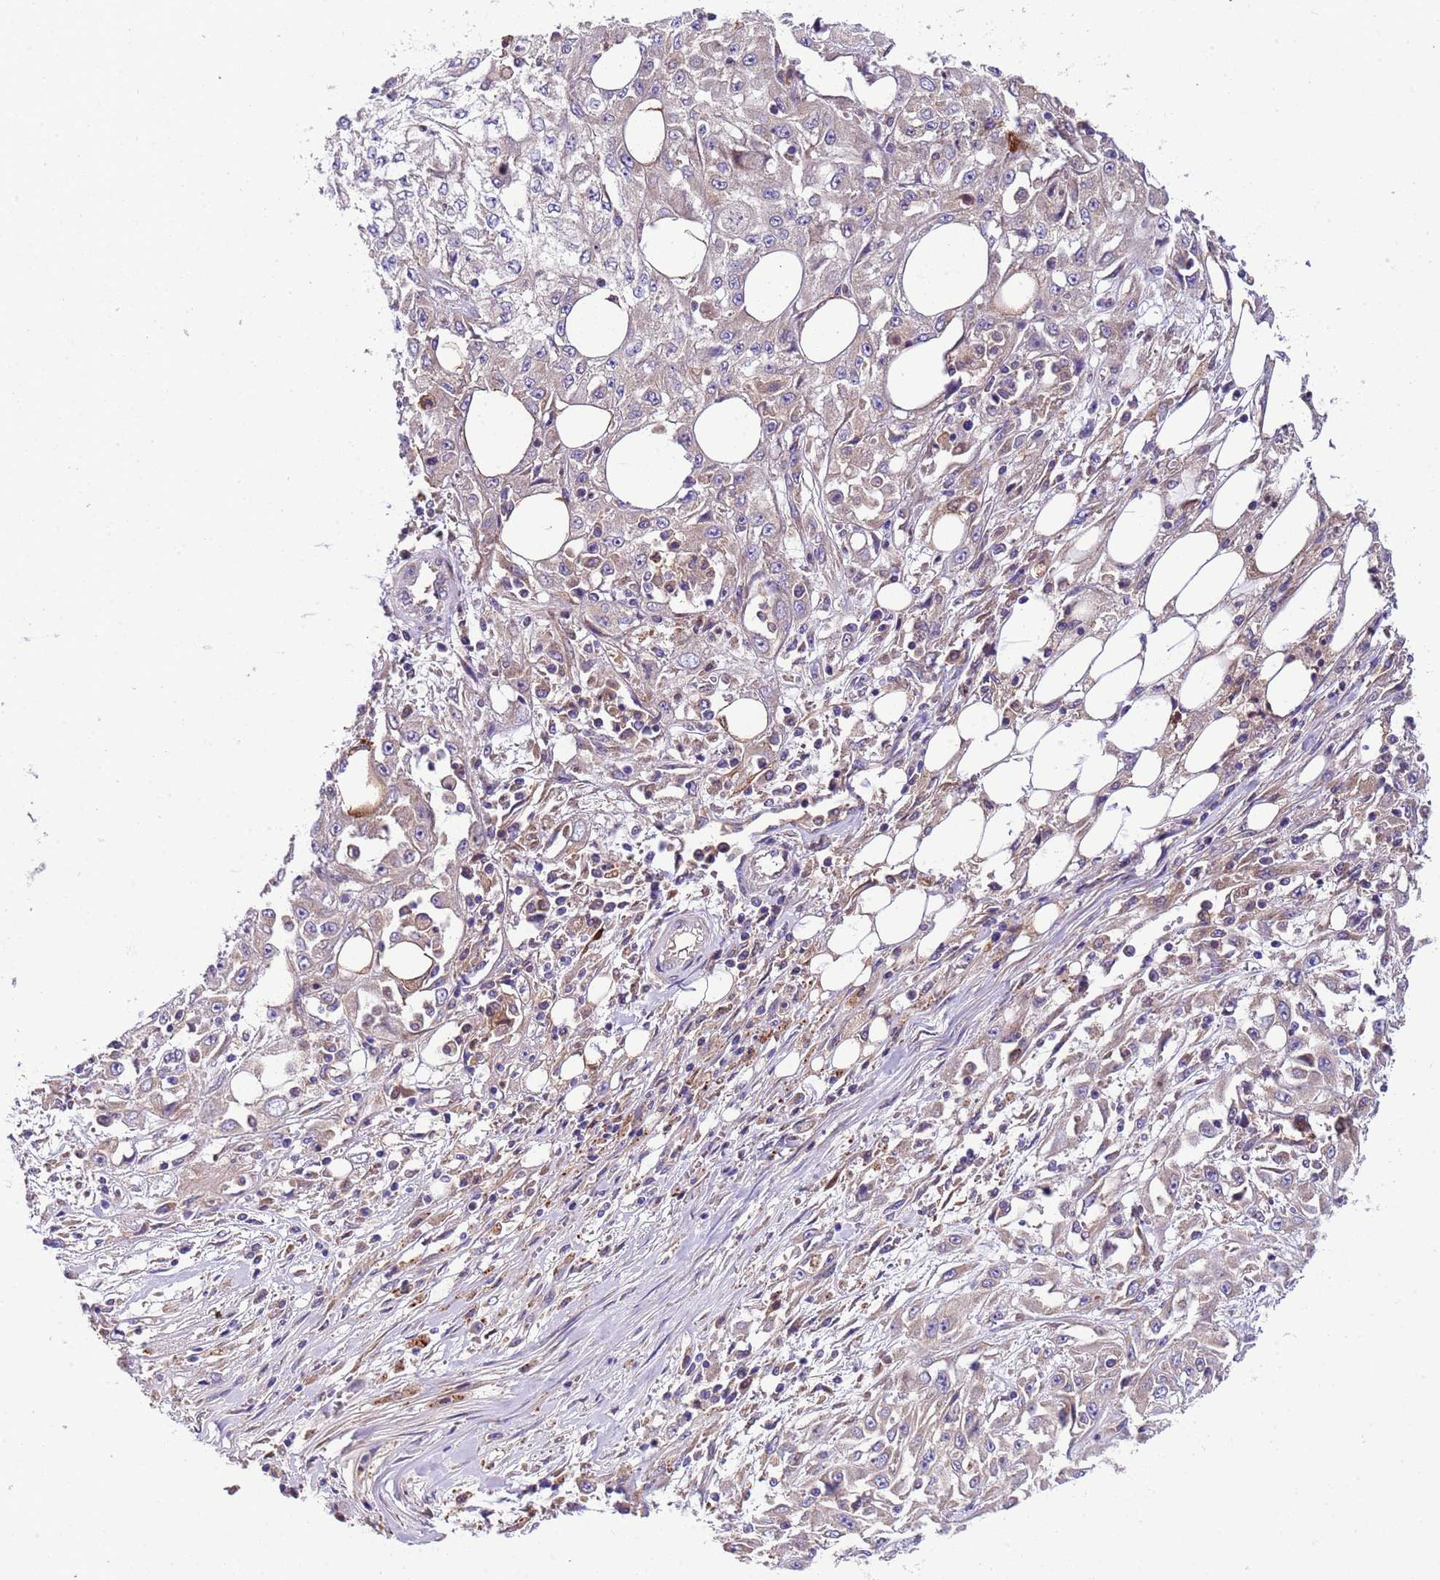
{"staining": {"intensity": "weak", "quantity": "<25%", "location": "cytoplasmic/membranous"}, "tissue": "skin cancer", "cell_type": "Tumor cells", "image_type": "cancer", "snomed": [{"axis": "morphology", "description": "Squamous cell carcinoma, NOS"}, {"axis": "morphology", "description": "Squamous cell carcinoma, metastatic, NOS"}, {"axis": "topography", "description": "Skin"}, {"axis": "topography", "description": "Lymph node"}], "caption": "Human skin cancer (metastatic squamous cell carcinoma) stained for a protein using immunohistochemistry (IHC) reveals no expression in tumor cells.", "gene": "PAQR7", "patient": {"sex": "male", "age": 75}}